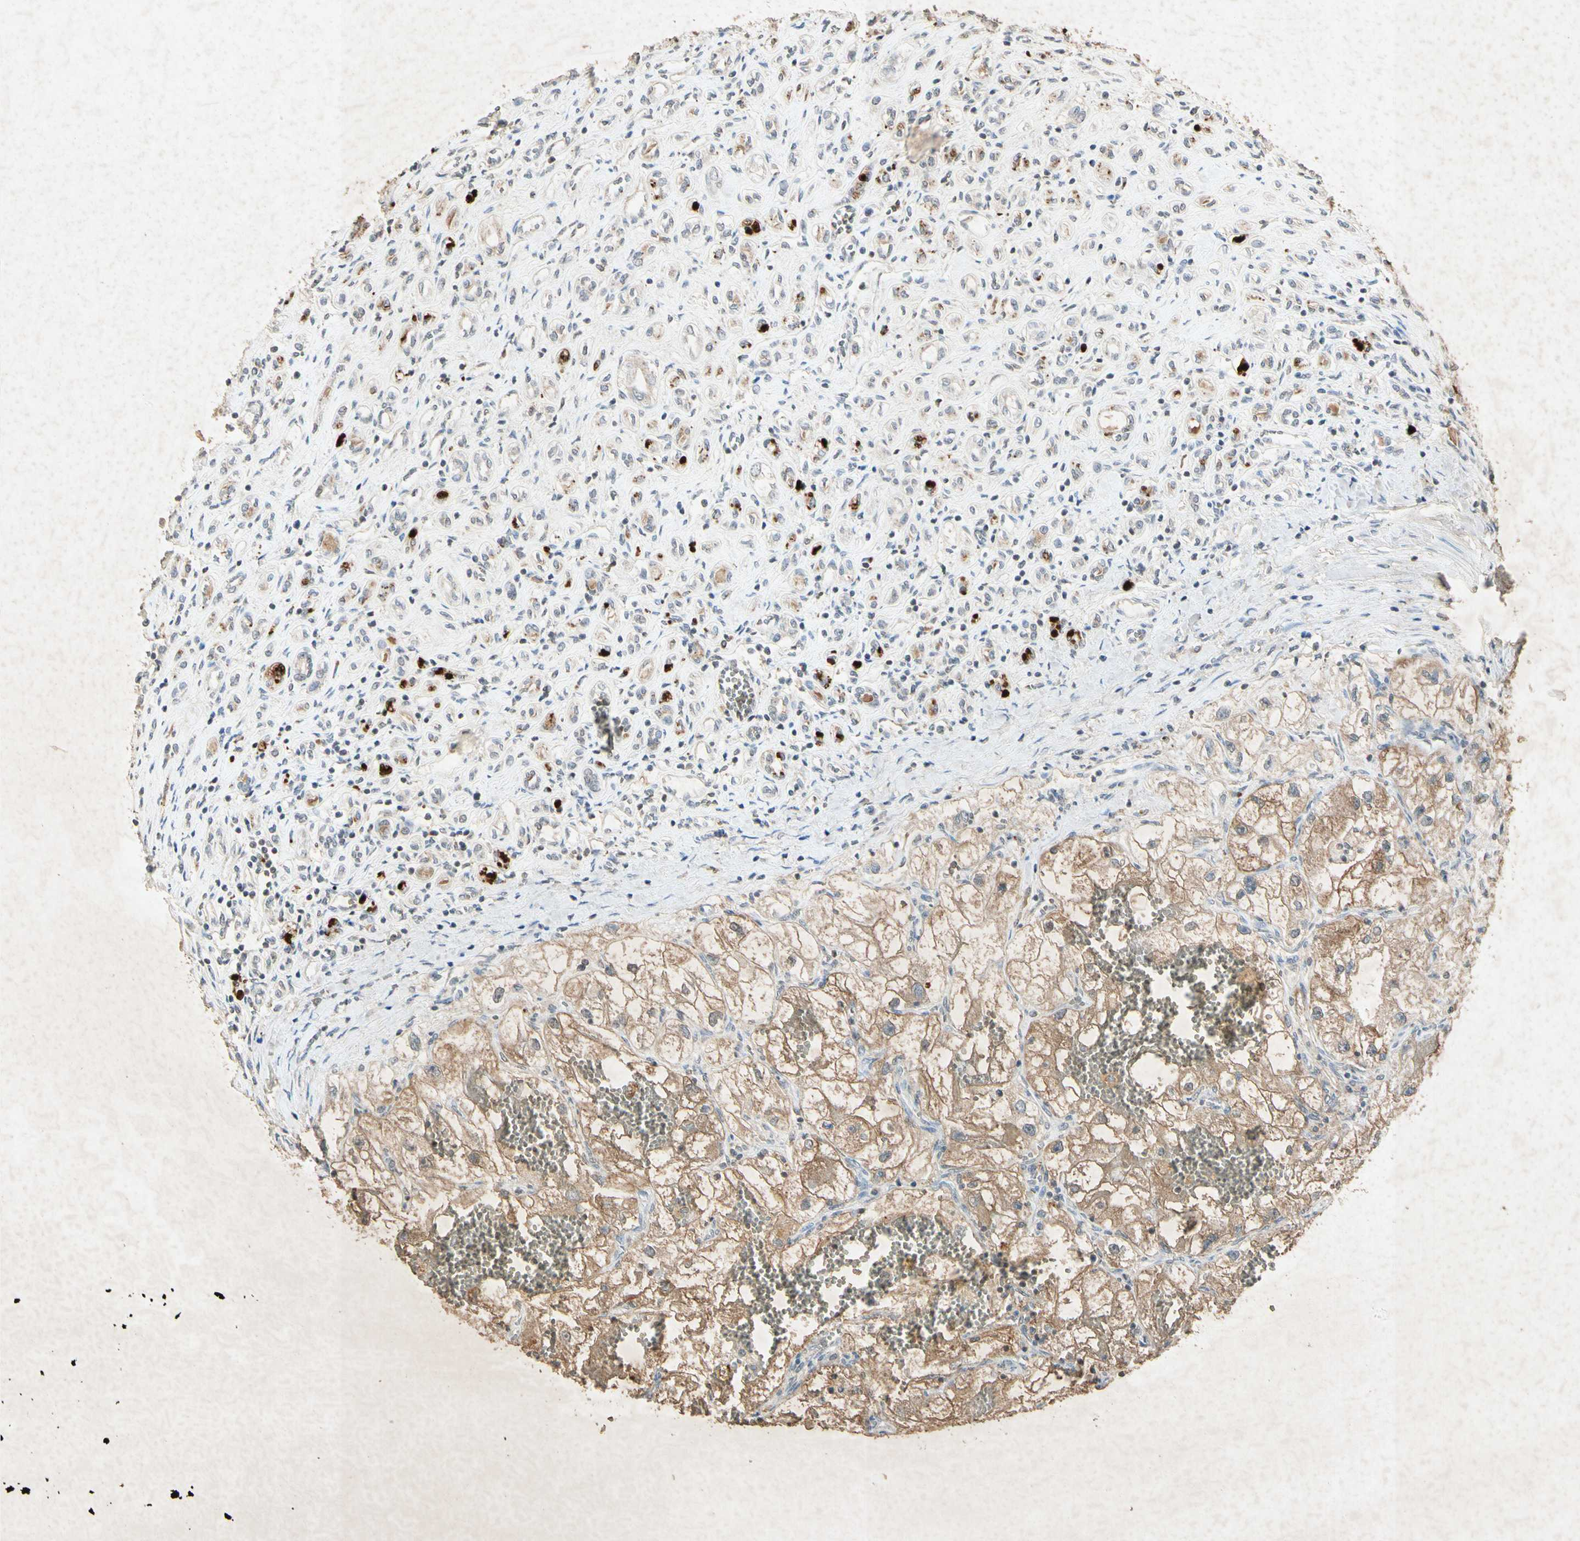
{"staining": {"intensity": "moderate", "quantity": "25%-75%", "location": "cytoplasmic/membranous"}, "tissue": "renal cancer", "cell_type": "Tumor cells", "image_type": "cancer", "snomed": [{"axis": "morphology", "description": "Adenocarcinoma, NOS"}, {"axis": "topography", "description": "Kidney"}], "caption": "Tumor cells reveal moderate cytoplasmic/membranous expression in about 25%-75% of cells in adenocarcinoma (renal).", "gene": "MSRB1", "patient": {"sex": "female", "age": 70}}